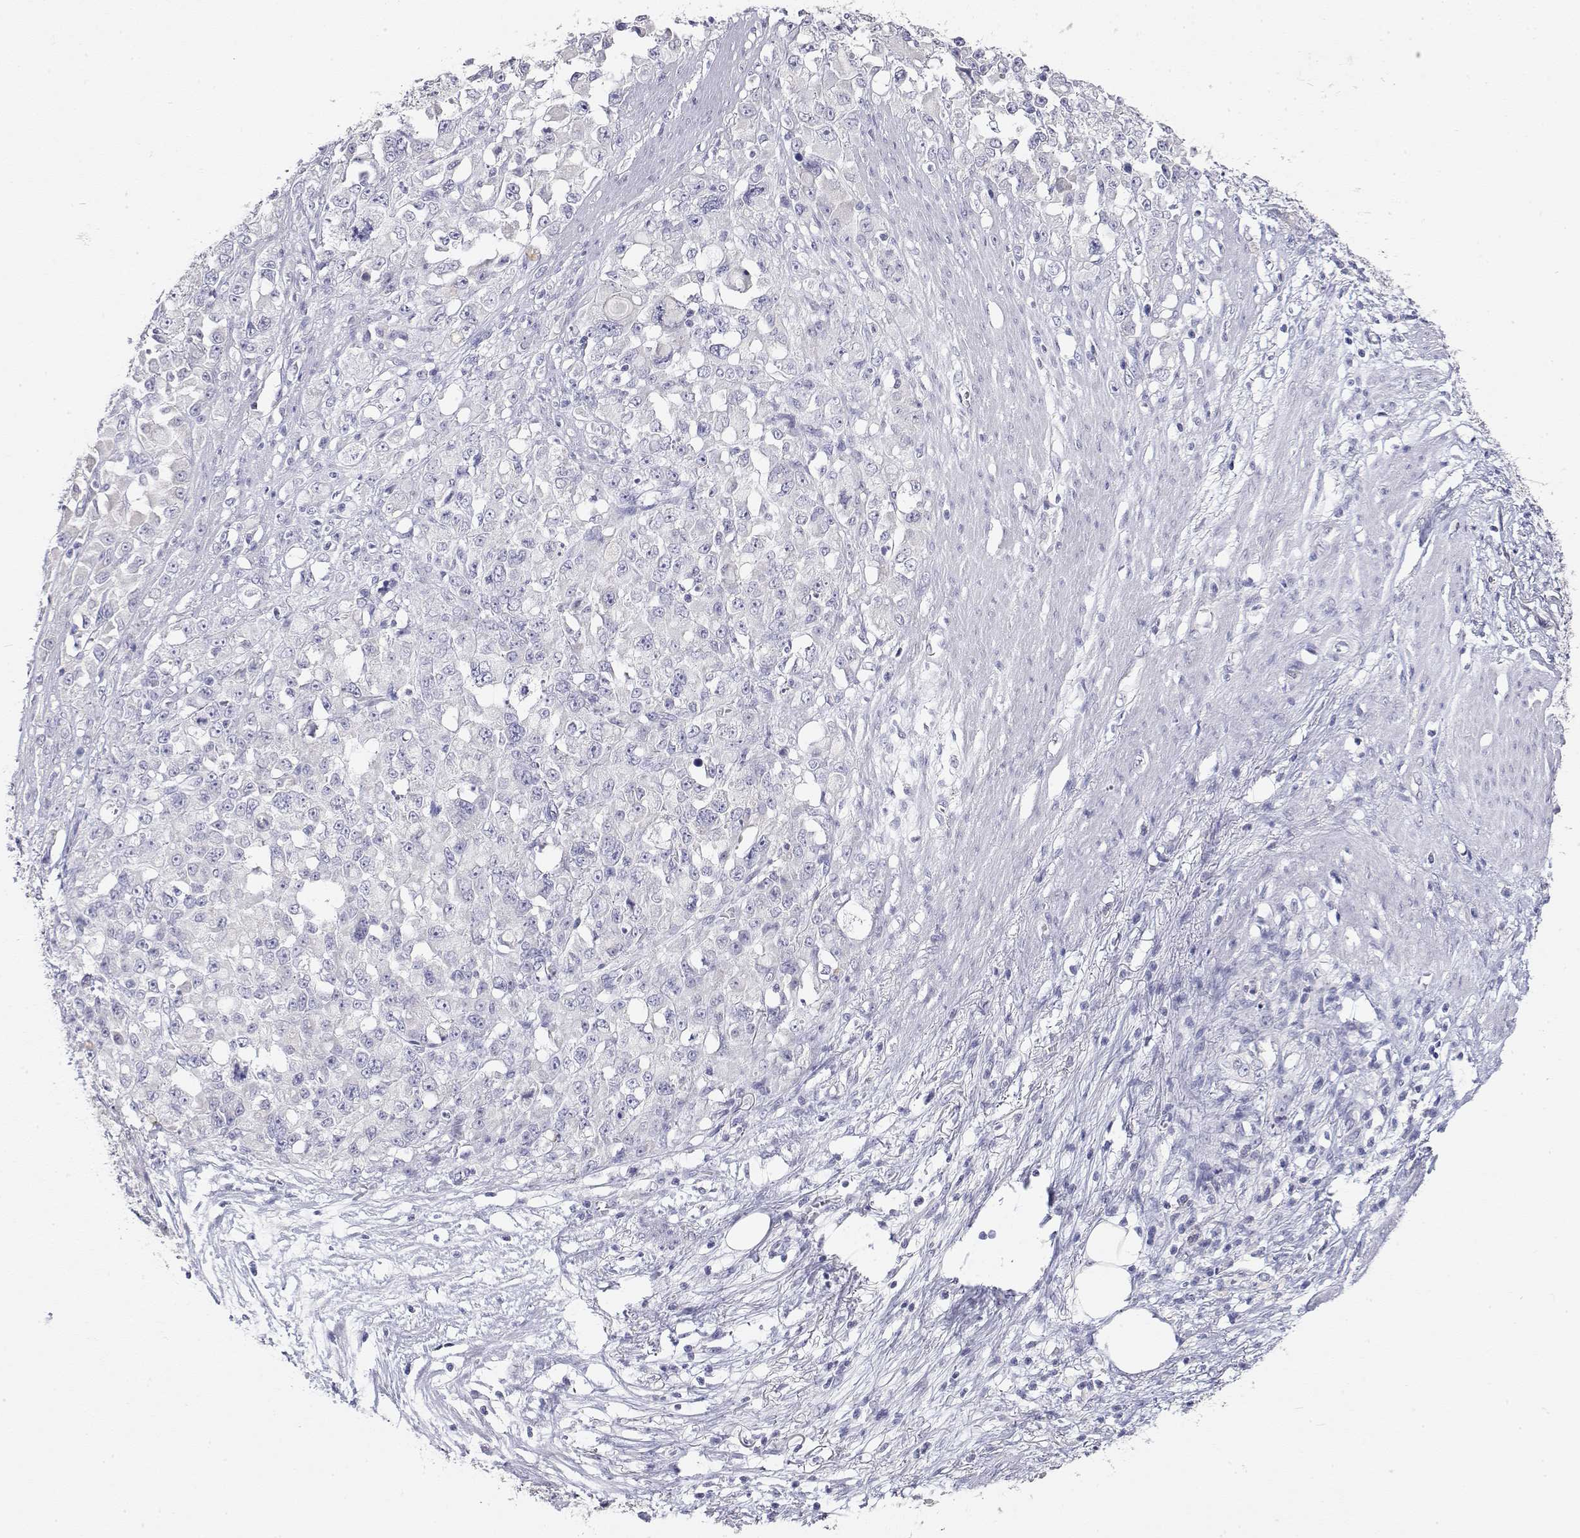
{"staining": {"intensity": "negative", "quantity": "none", "location": "none"}, "tissue": "stomach cancer", "cell_type": "Tumor cells", "image_type": "cancer", "snomed": [{"axis": "morphology", "description": "Adenocarcinoma, NOS"}, {"axis": "topography", "description": "Stomach"}], "caption": "The photomicrograph exhibits no staining of tumor cells in stomach cancer (adenocarcinoma).", "gene": "MISP", "patient": {"sex": "female", "age": 76}}